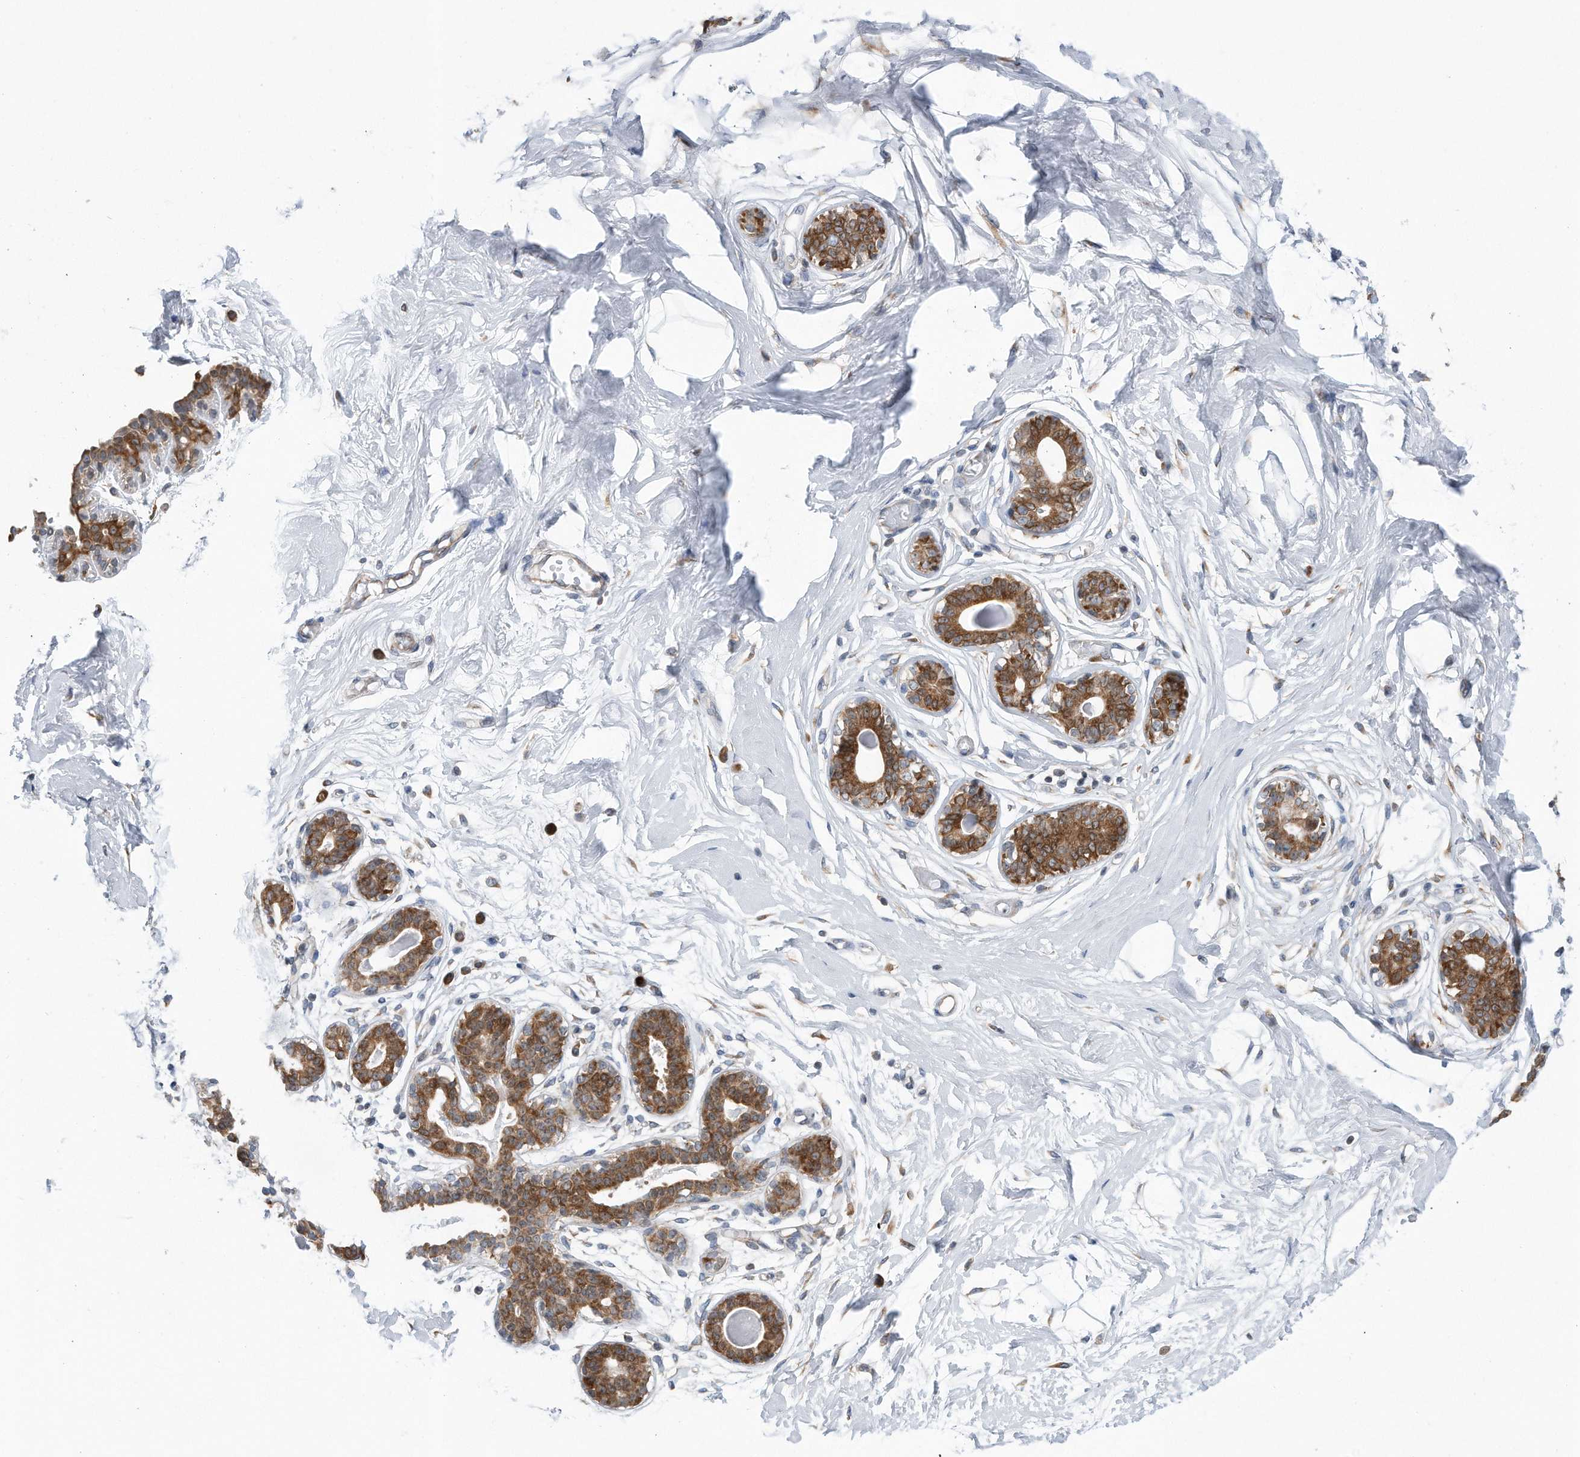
{"staining": {"intensity": "negative", "quantity": "none", "location": "none"}, "tissue": "breast", "cell_type": "Adipocytes", "image_type": "normal", "snomed": [{"axis": "morphology", "description": "Normal tissue, NOS"}, {"axis": "topography", "description": "Breast"}], "caption": "Histopathology image shows no significant protein positivity in adipocytes of benign breast. (DAB (3,3'-diaminobenzidine) immunohistochemistry with hematoxylin counter stain).", "gene": "RPL26L1", "patient": {"sex": "female", "age": 45}}